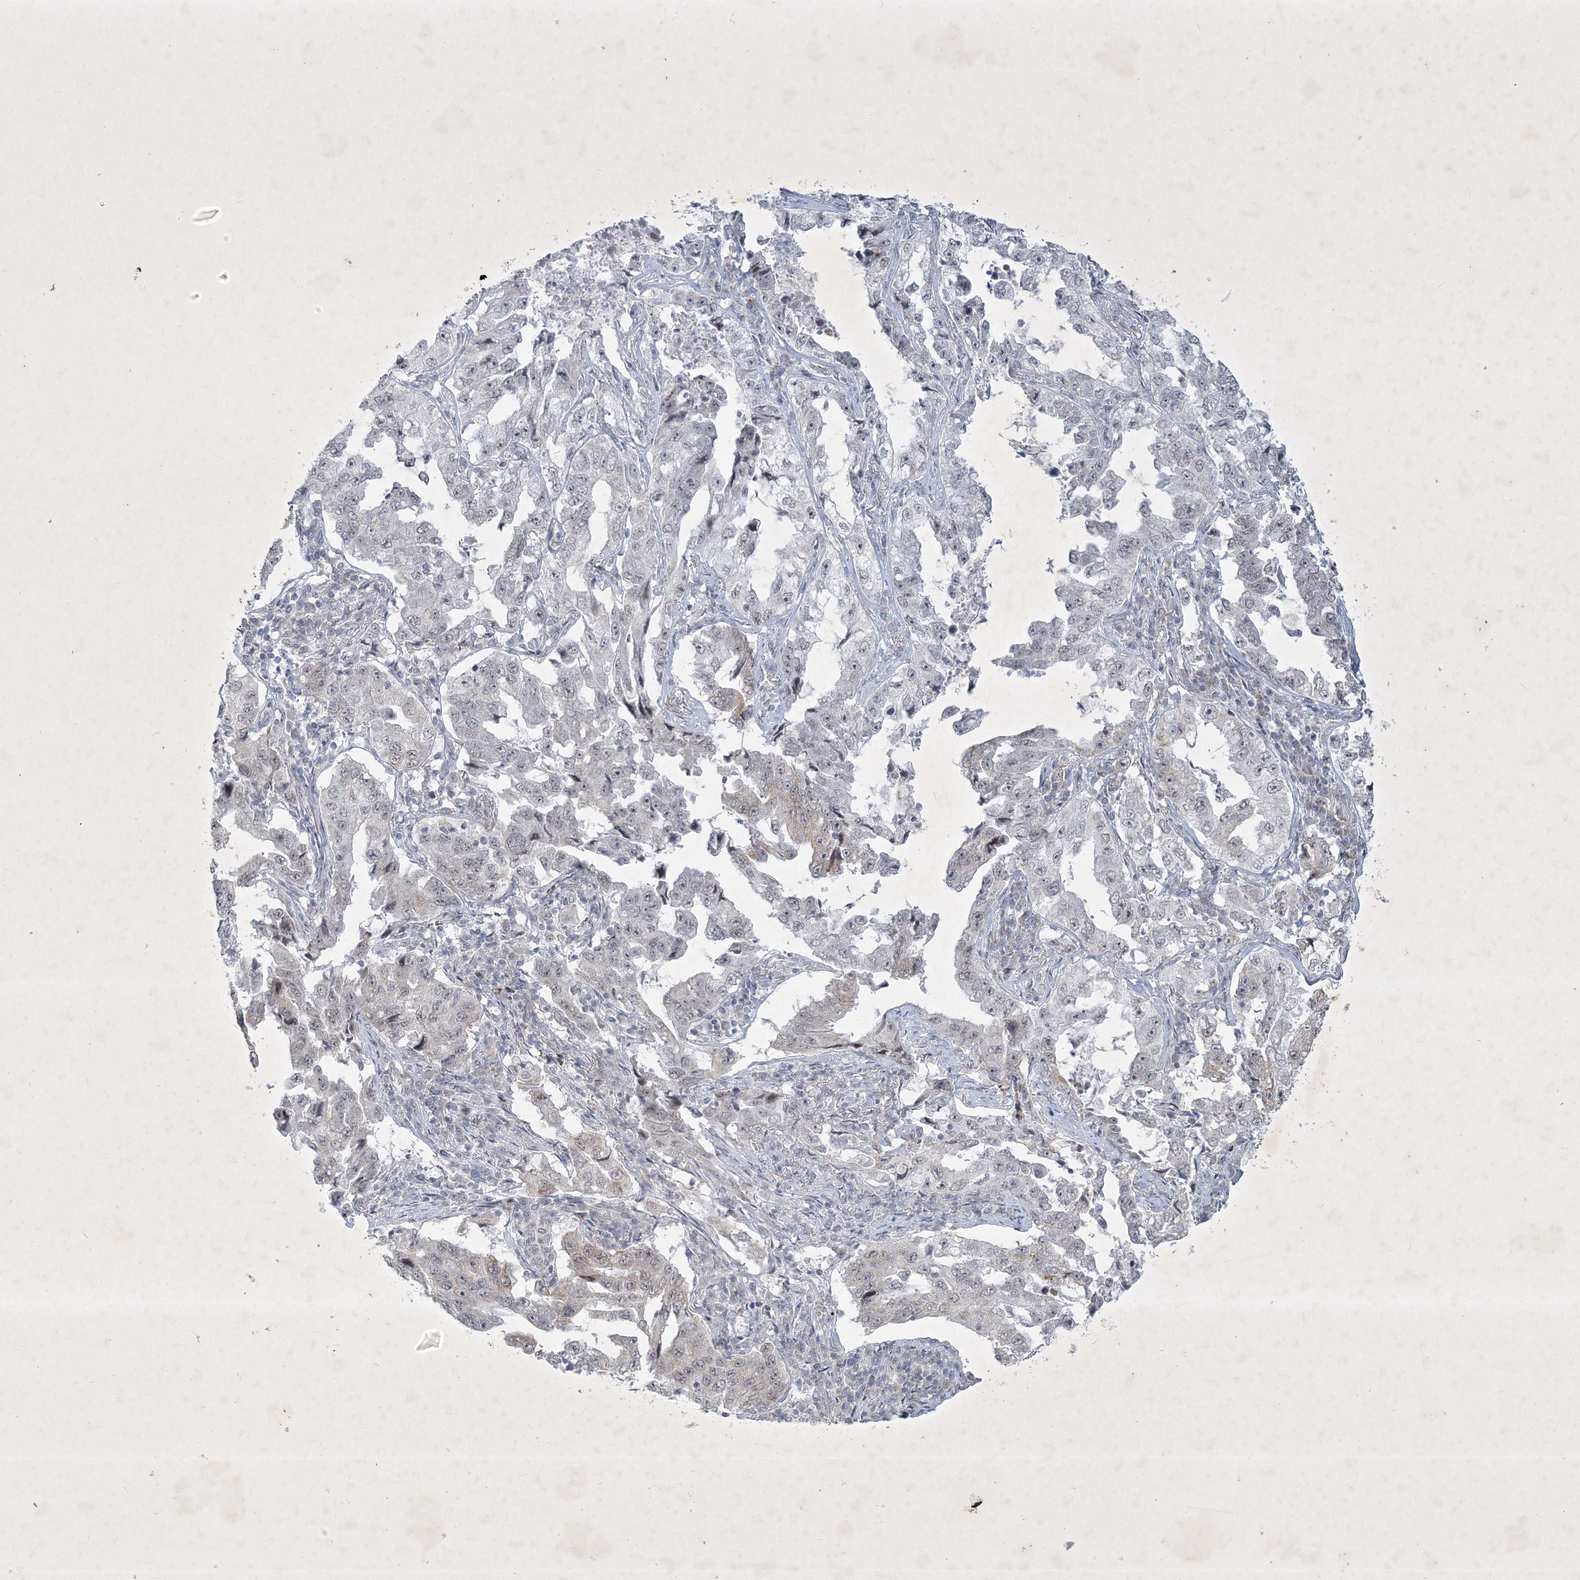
{"staining": {"intensity": "negative", "quantity": "none", "location": "none"}, "tissue": "lung cancer", "cell_type": "Tumor cells", "image_type": "cancer", "snomed": [{"axis": "morphology", "description": "Adenocarcinoma, NOS"}, {"axis": "topography", "description": "Lung"}], "caption": "Tumor cells show no significant protein staining in lung adenocarcinoma.", "gene": "ZBTB9", "patient": {"sex": "female", "age": 51}}